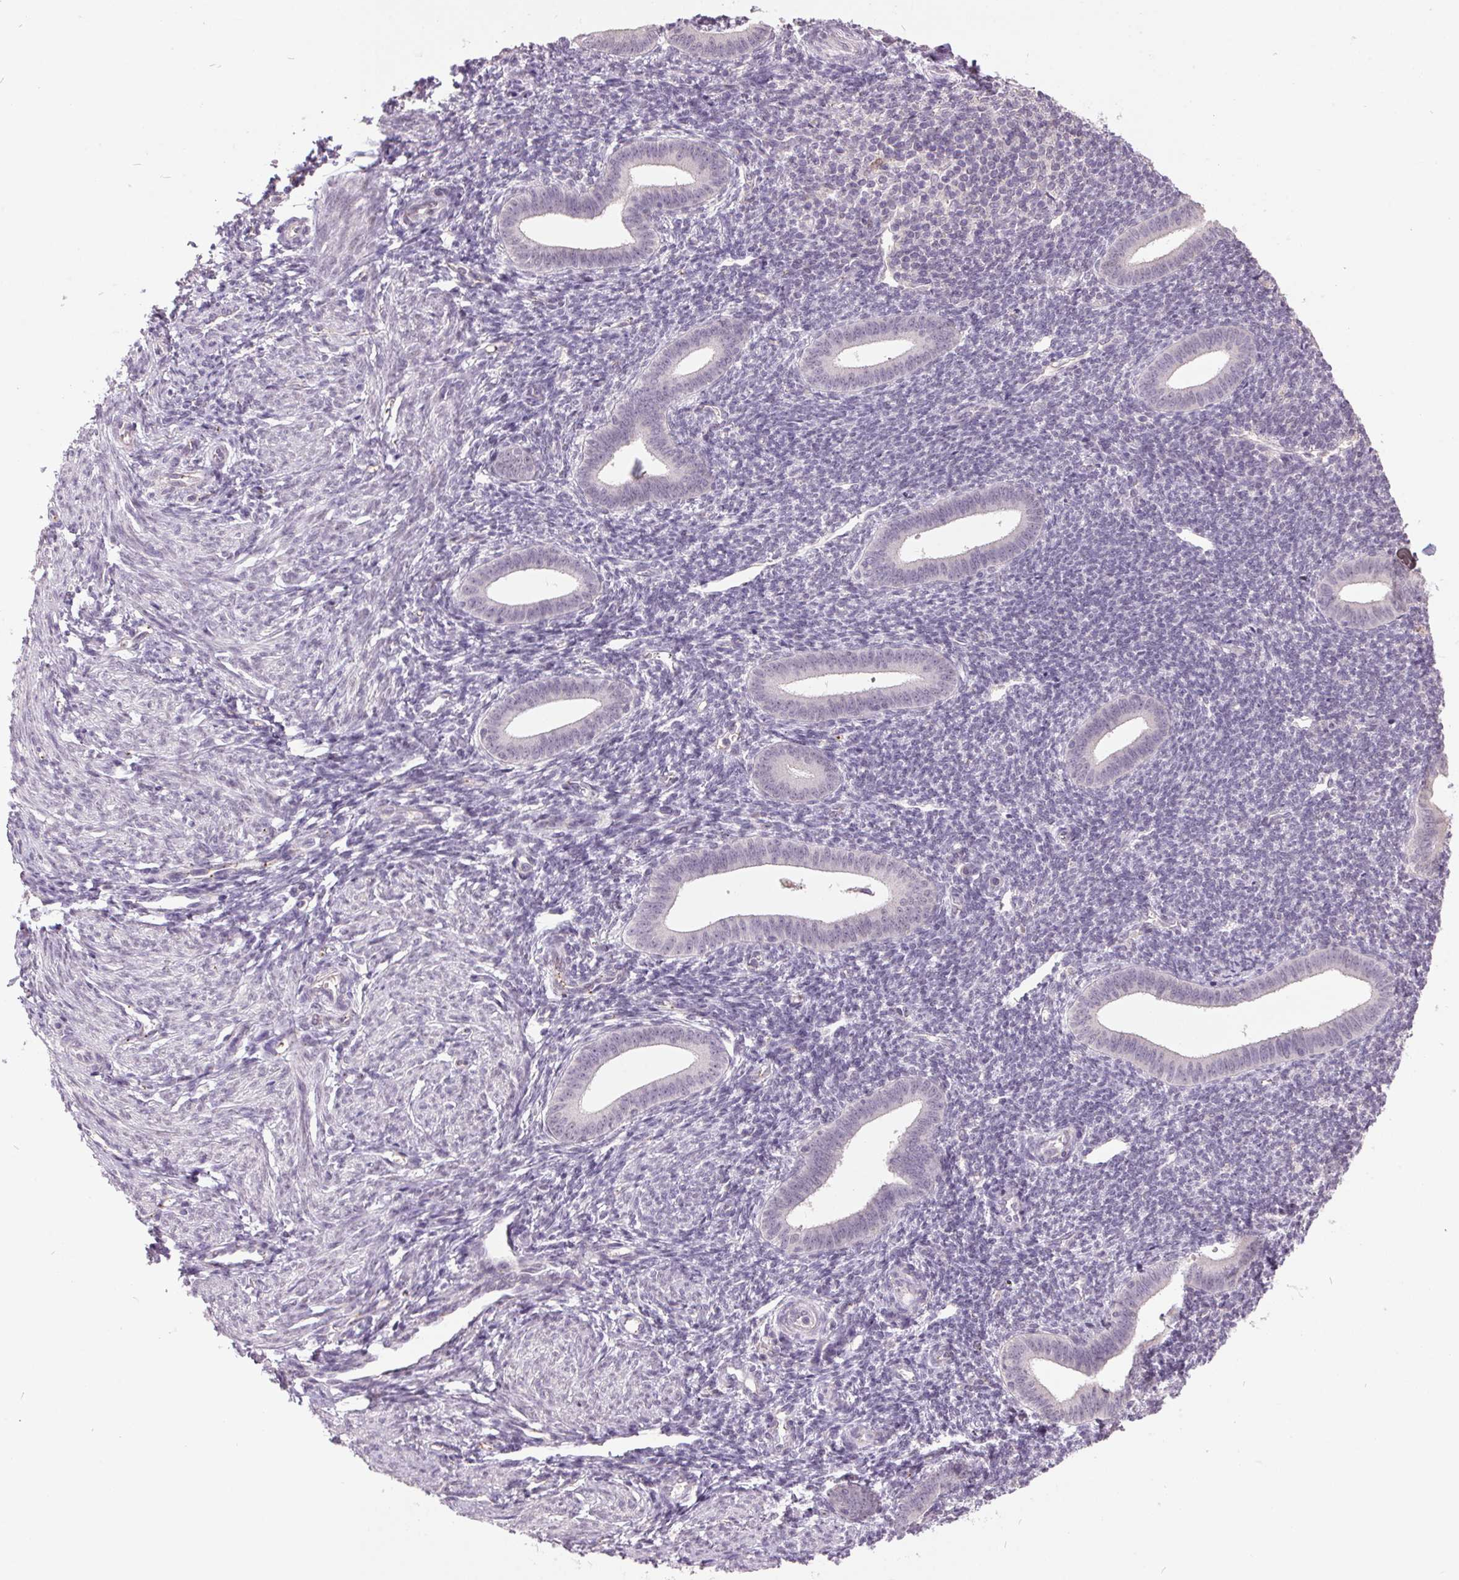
{"staining": {"intensity": "negative", "quantity": "none", "location": "none"}, "tissue": "endometrium", "cell_type": "Cells in endometrial stroma", "image_type": "normal", "snomed": [{"axis": "morphology", "description": "Normal tissue, NOS"}, {"axis": "topography", "description": "Endometrium"}], "caption": "Immunohistochemical staining of normal human endometrium exhibits no significant staining in cells in endometrial stroma.", "gene": "C2orf16", "patient": {"sex": "female", "age": 25}}